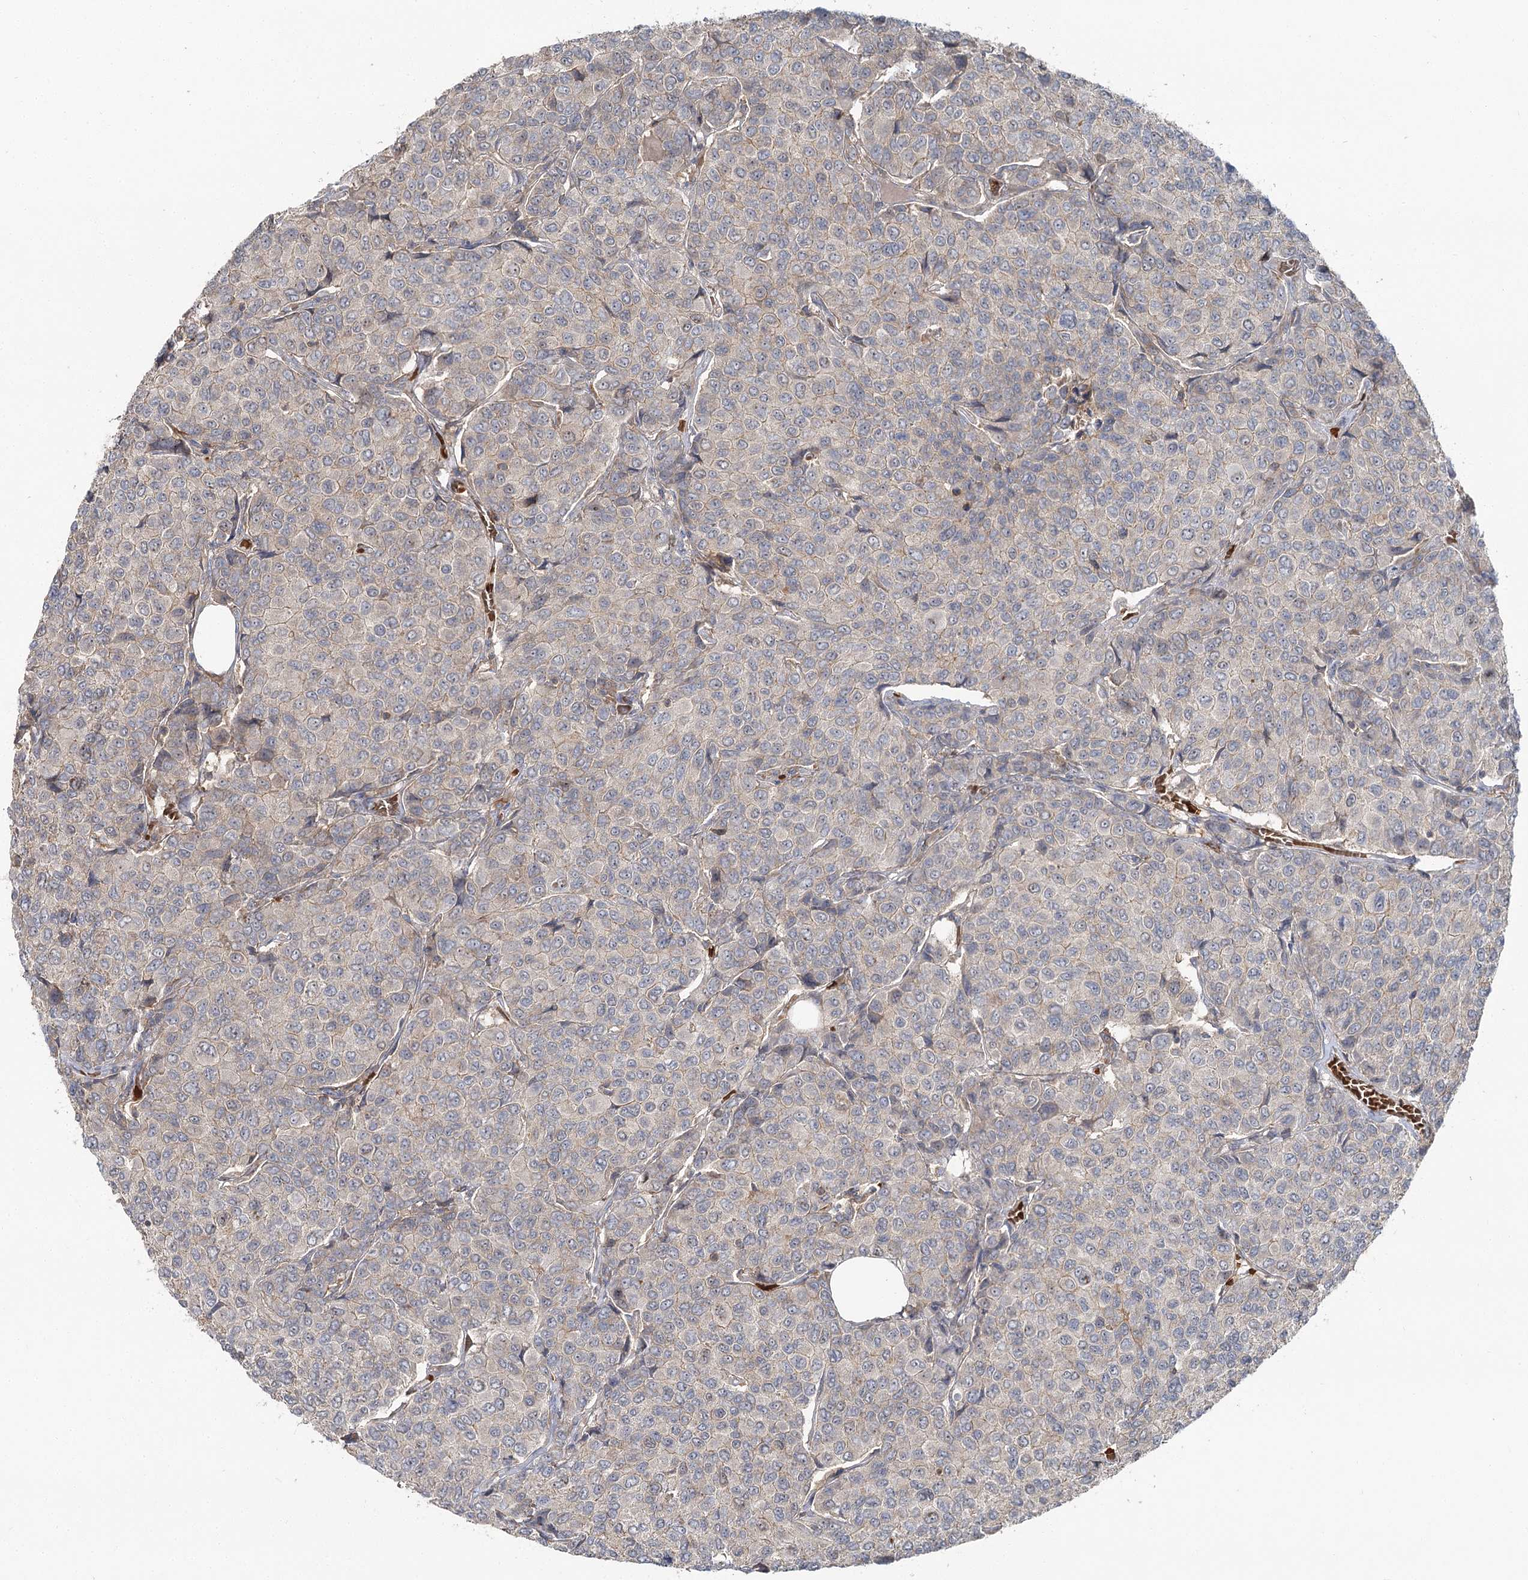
{"staining": {"intensity": "weak", "quantity": "<25%", "location": "cytoplasmic/membranous"}, "tissue": "breast cancer", "cell_type": "Tumor cells", "image_type": "cancer", "snomed": [{"axis": "morphology", "description": "Duct carcinoma"}, {"axis": "topography", "description": "Breast"}], "caption": "A histopathology image of infiltrating ductal carcinoma (breast) stained for a protein exhibits no brown staining in tumor cells.", "gene": "PCBD2", "patient": {"sex": "female", "age": 55}}